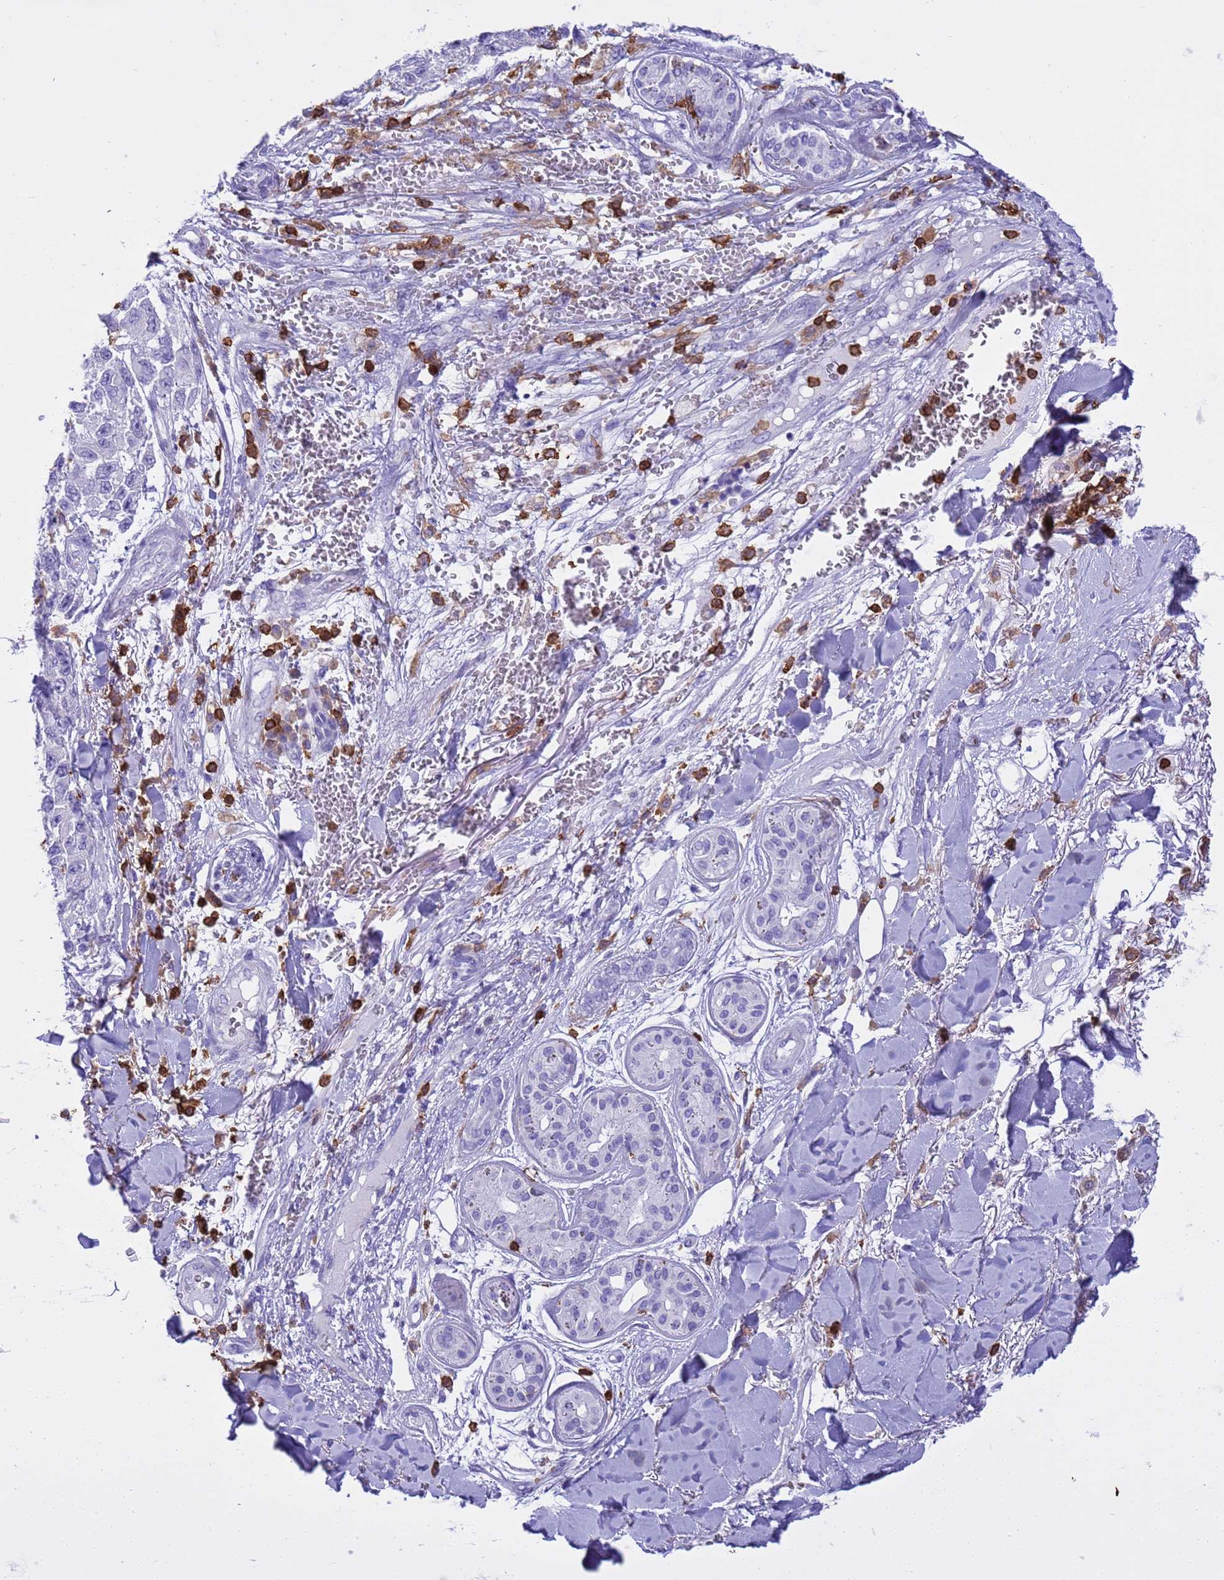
{"staining": {"intensity": "negative", "quantity": "none", "location": "none"}, "tissue": "melanoma", "cell_type": "Tumor cells", "image_type": "cancer", "snomed": [{"axis": "morphology", "description": "Normal tissue, NOS"}, {"axis": "morphology", "description": "Malignant melanoma, NOS"}, {"axis": "topography", "description": "Skin"}], "caption": "Tumor cells are negative for protein expression in human melanoma.", "gene": "IRF5", "patient": {"sex": "female", "age": 96}}